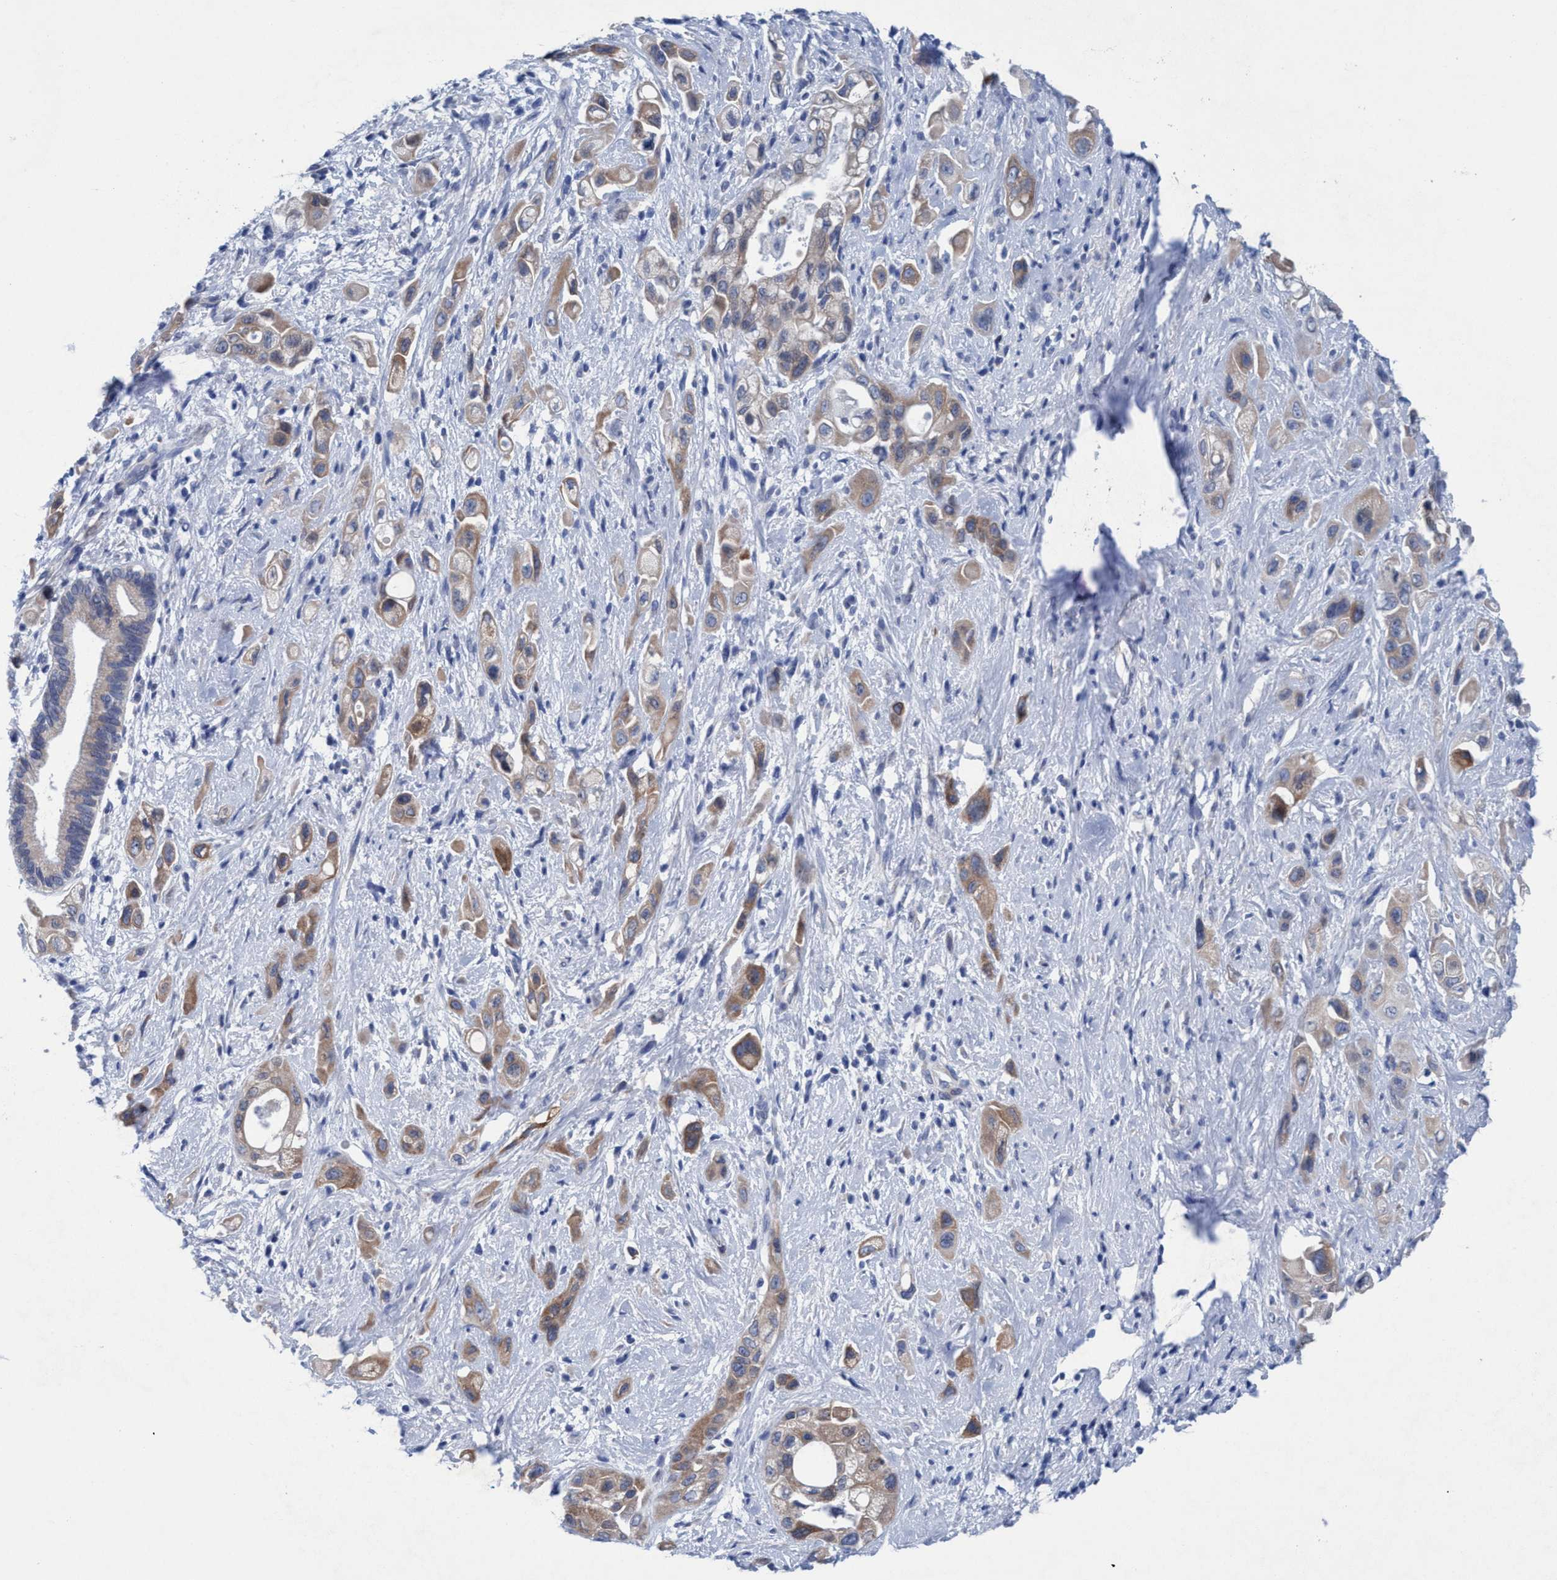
{"staining": {"intensity": "weak", "quantity": ">75%", "location": "cytoplasmic/membranous"}, "tissue": "pancreatic cancer", "cell_type": "Tumor cells", "image_type": "cancer", "snomed": [{"axis": "morphology", "description": "Adenocarcinoma, NOS"}, {"axis": "topography", "description": "Pancreas"}], "caption": "Adenocarcinoma (pancreatic) stained for a protein demonstrates weak cytoplasmic/membranous positivity in tumor cells. Ihc stains the protein in brown and the nuclei are stained blue.", "gene": "RSAD1", "patient": {"sex": "female", "age": 66}}